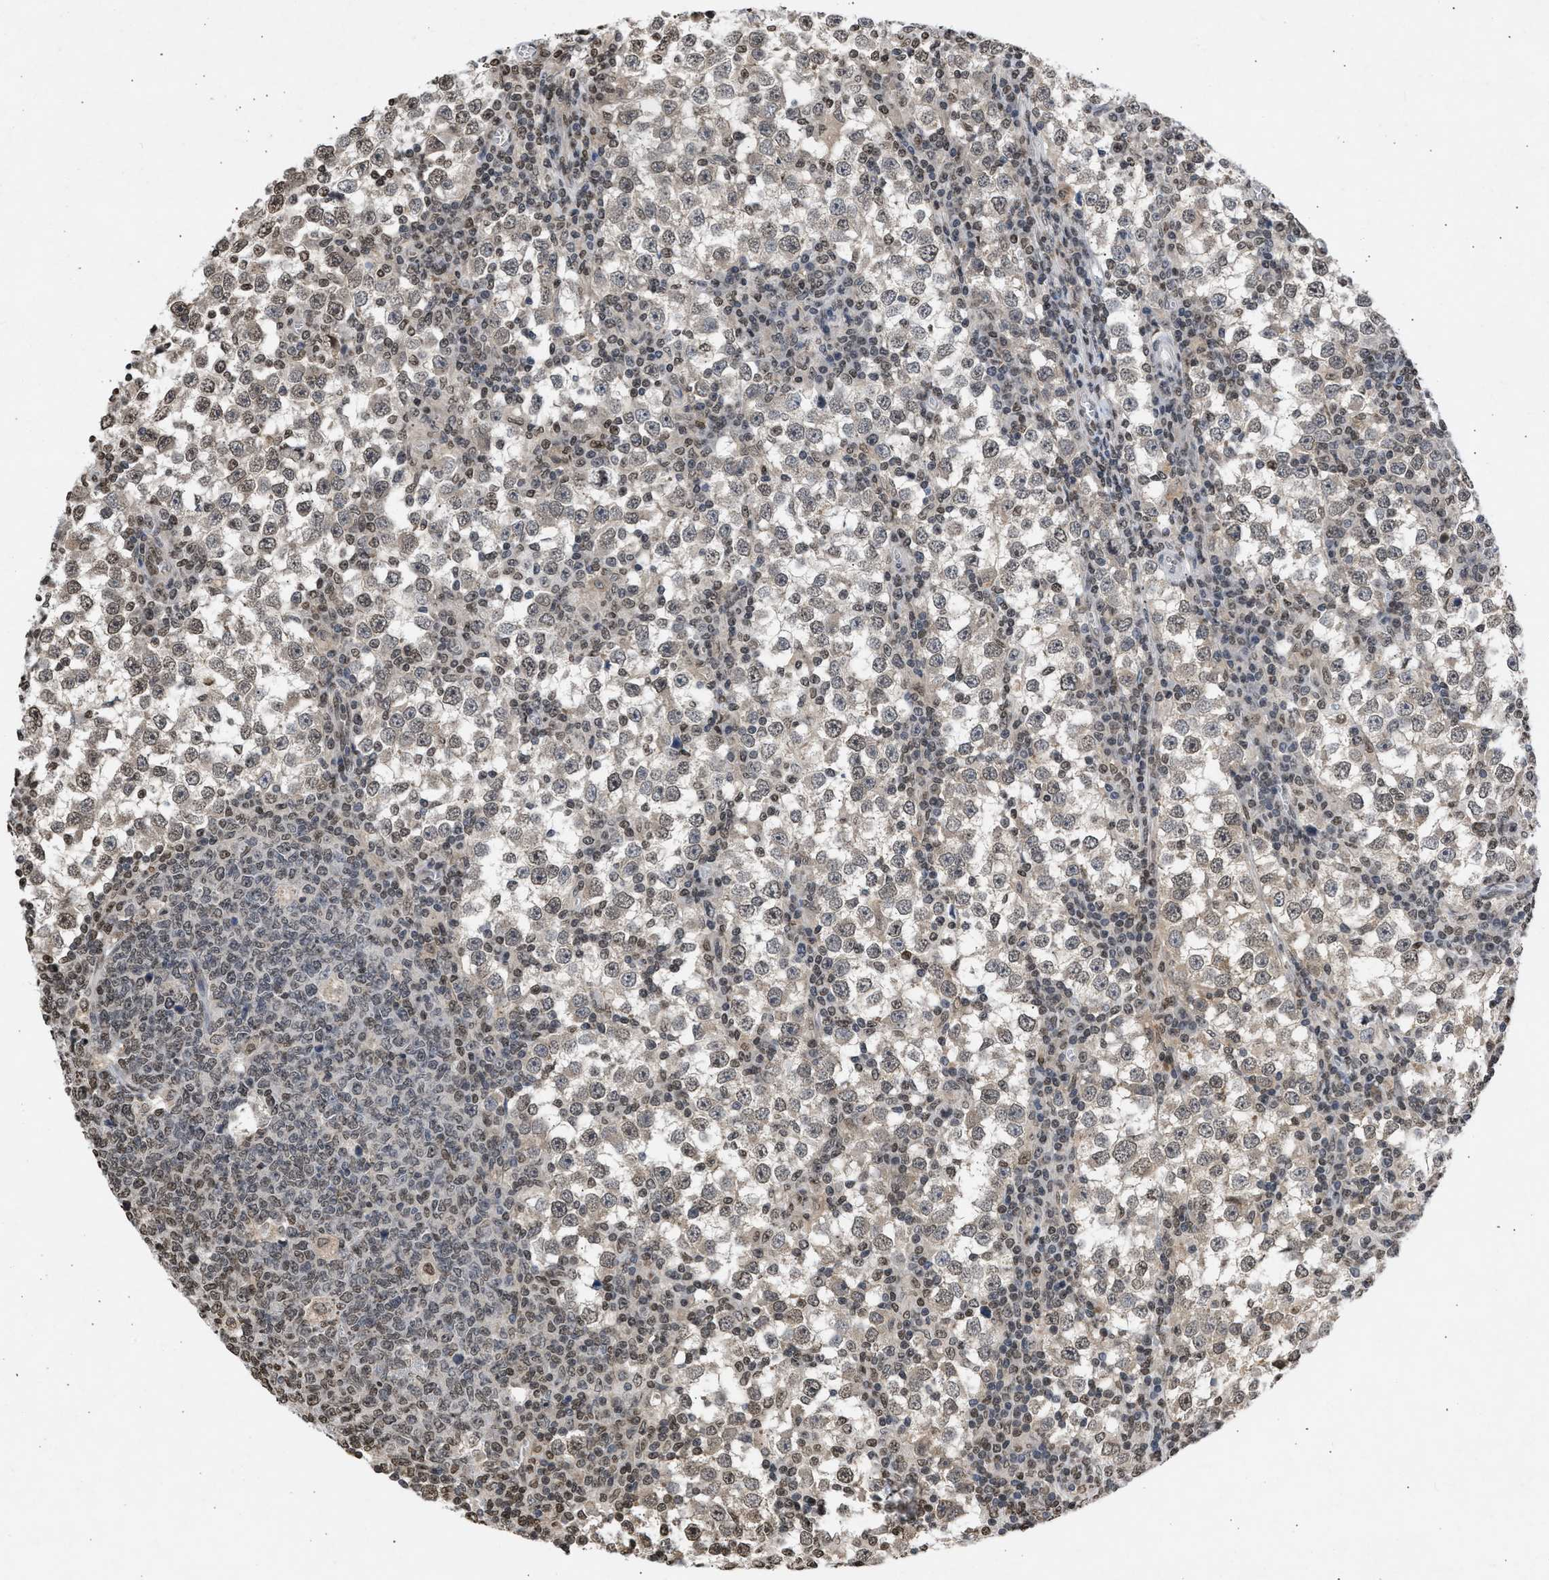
{"staining": {"intensity": "weak", "quantity": "25%-75%", "location": "cytoplasmic/membranous,nuclear"}, "tissue": "testis cancer", "cell_type": "Tumor cells", "image_type": "cancer", "snomed": [{"axis": "morphology", "description": "Seminoma, NOS"}, {"axis": "topography", "description": "Testis"}], "caption": "IHC histopathology image of testis seminoma stained for a protein (brown), which reveals low levels of weak cytoplasmic/membranous and nuclear expression in about 25%-75% of tumor cells.", "gene": "NUP35", "patient": {"sex": "male", "age": 65}}